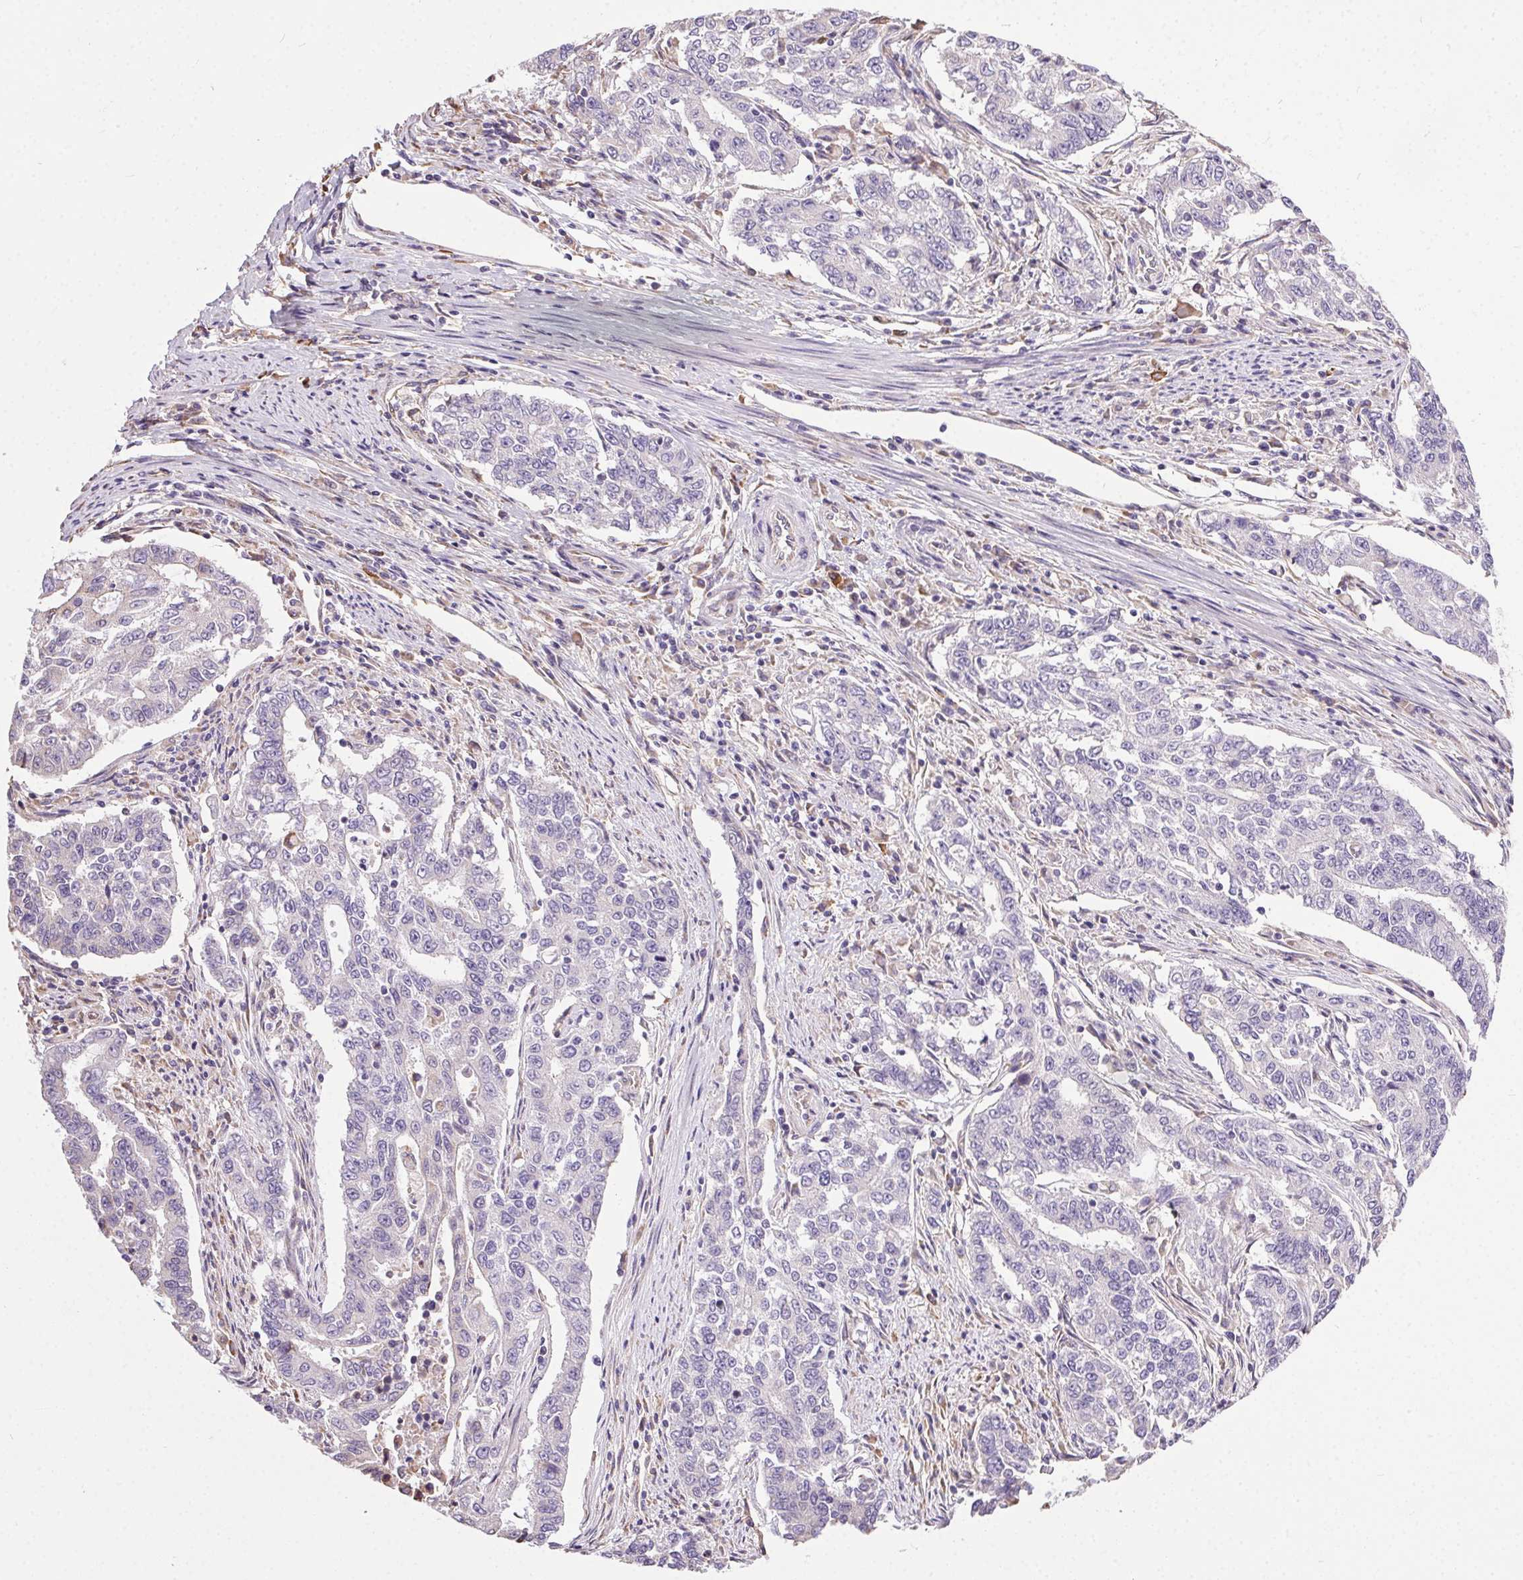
{"staining": {"intensity": "negative", "quantity": "none", "location": "none"}, "tissue": "endometrial cancer", "cell_type": "Tumor cells", "image_type": "cancer", "snomed": [{"axis": "morphology", "description": "Adenocarcinoma, NOS"}, {"axis": "topography", "description": "Uterus"}], "caption": "IHC image of human adenocarcinoma (endometrial) stained for a protein (brown), which shows no positivity in tumor cells.", "gene": "SNX31", "patient": {"sex": "female", "age": 59}}